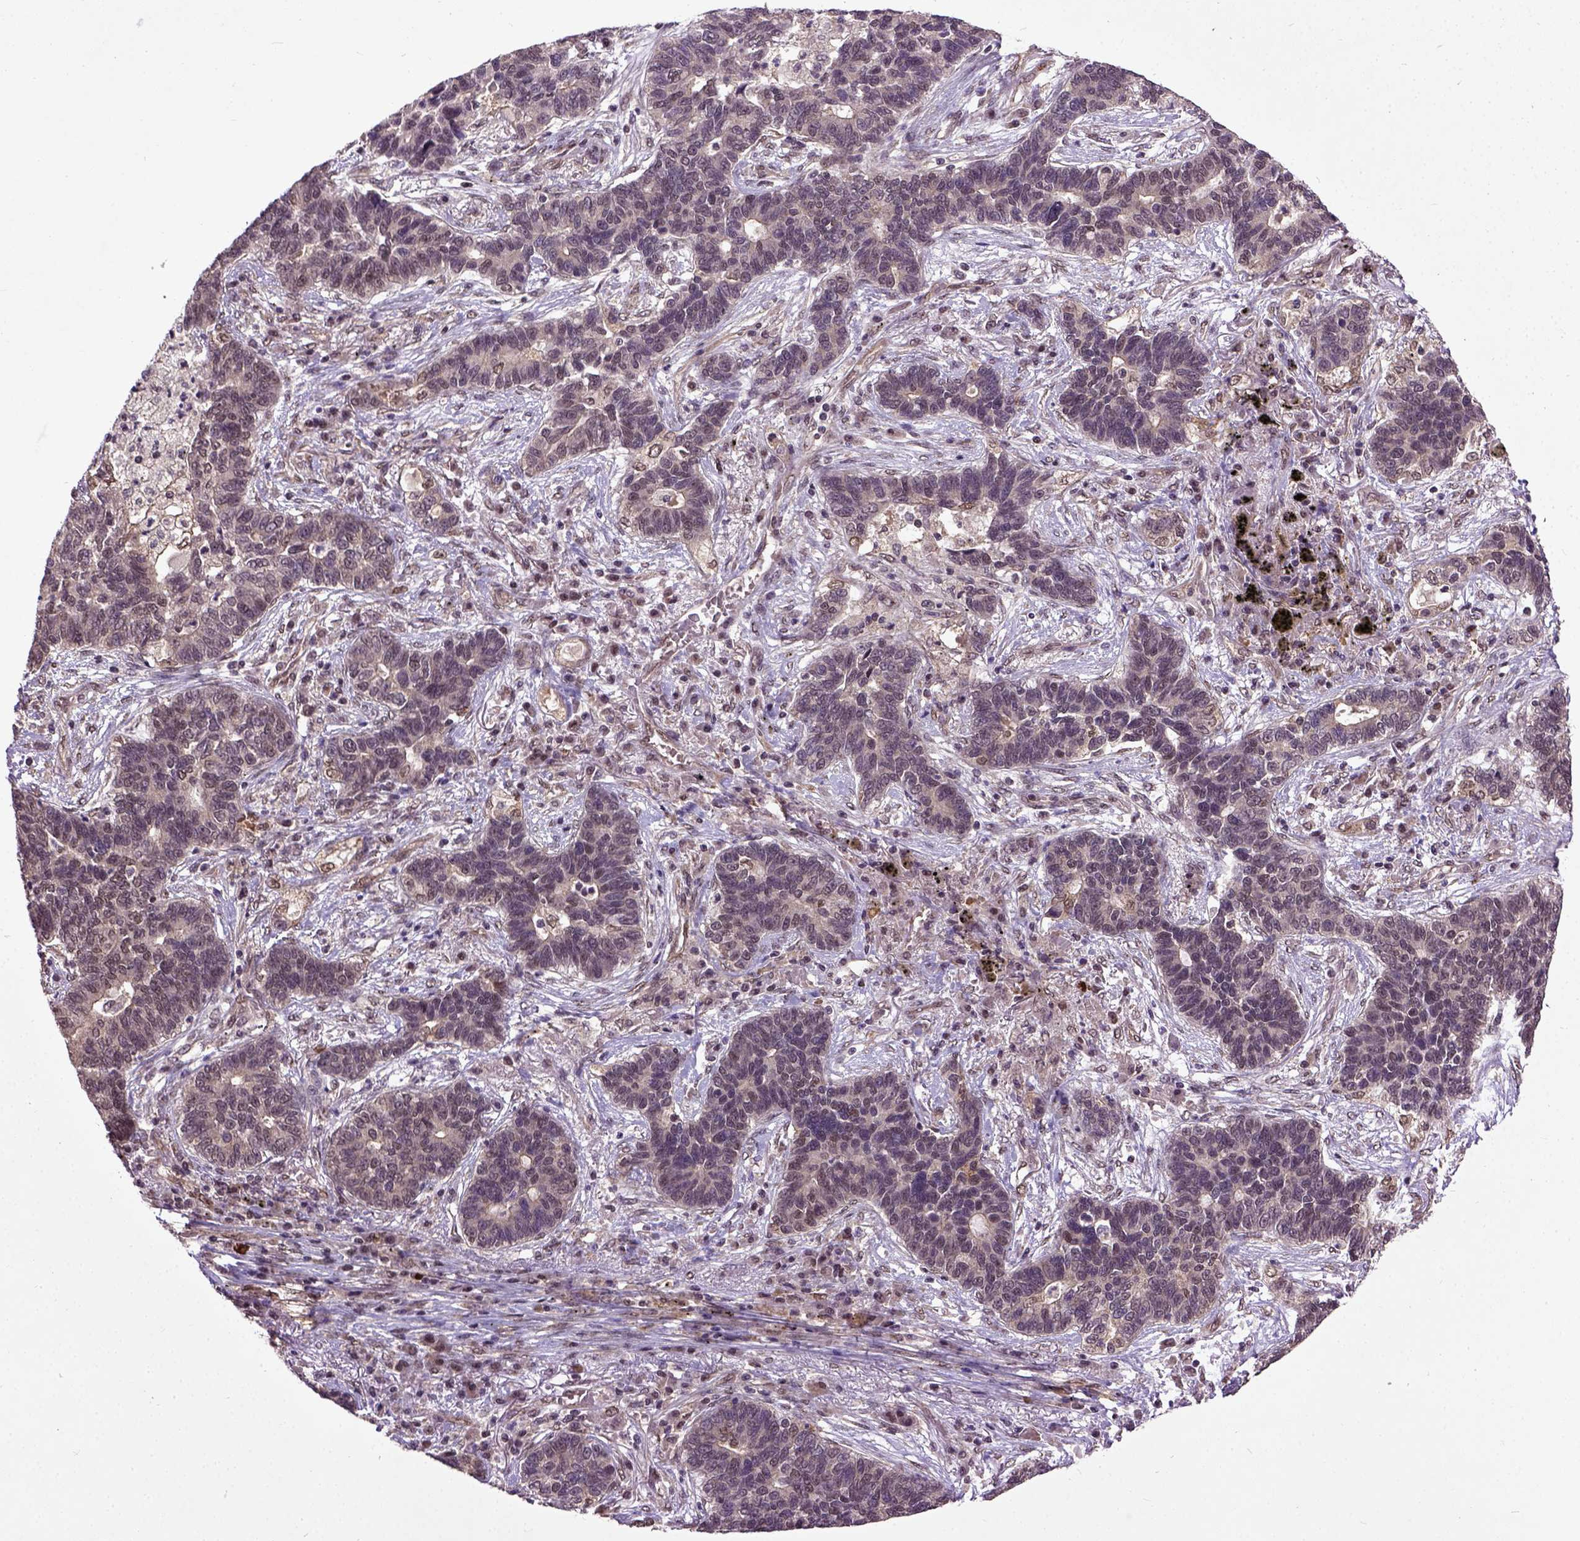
{"staining": {"intensity": "weak", "quantity": "25%-75%", "location": "nuclear"}, "tissue": "lung cancer", "cell_type": "Tumor cells", "image_type": "cancer", "snomed": [{"axis": "morphology", "description": "Adenocarcinoma, NOS"}, {"axis": "topography", "description": "Lung"}], "caption": "Tumor cells display low levels of weak nuclear positivity in approximately 25%-75% of cells in human lung cancer. The protein is shown in brown color, while the nuclei are stained blue.", "gene": "UBA3", "patient": {"sex": "female", "age": 57}}